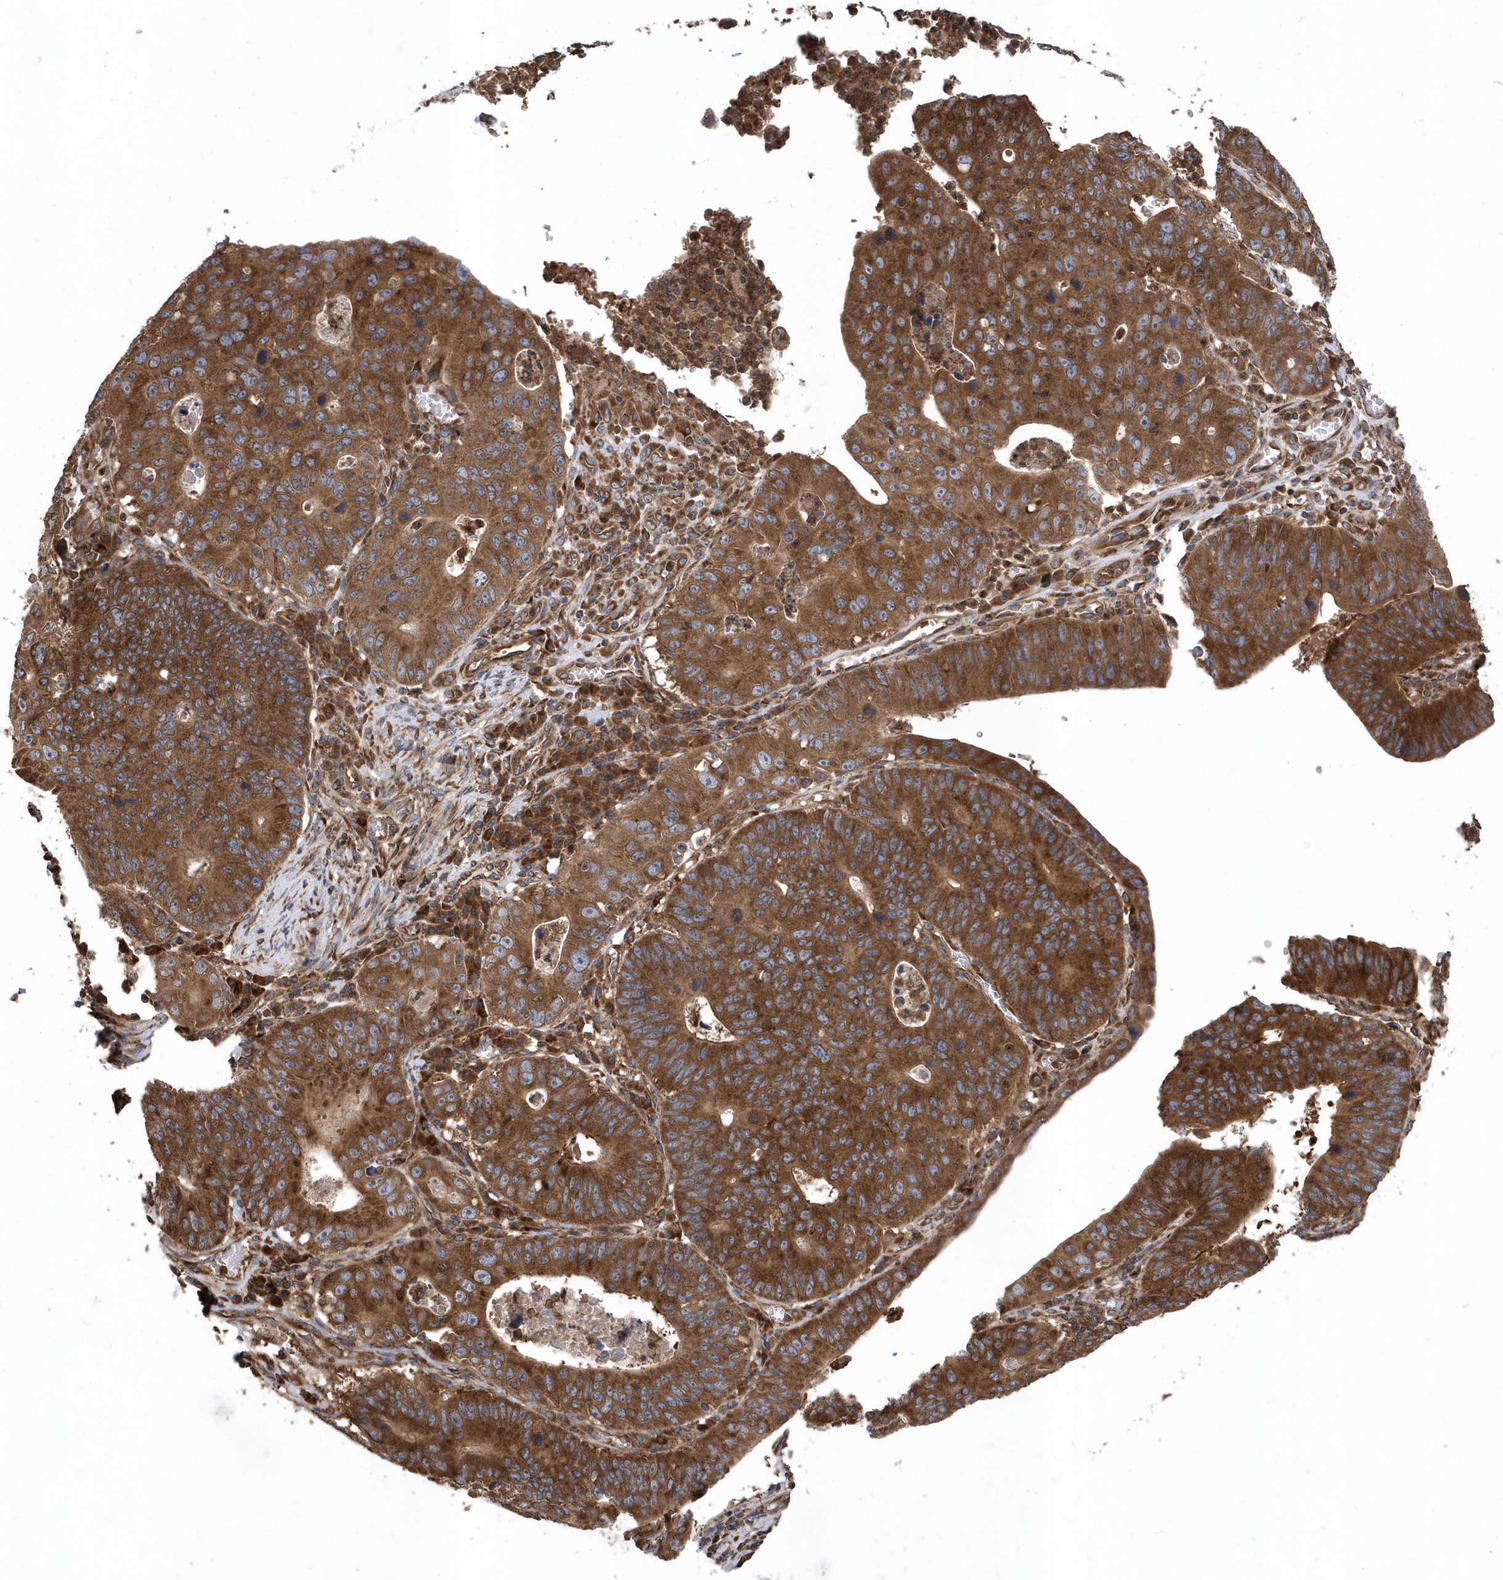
{"staining": {"intensity": "strong", "quantity": ">75%", "location": "cytoplasmic/membranous"}, "tissue": "stomach cancer", "cell_type": "Tumor cells", "image_type": "cancer", "snomed": [{"axis": "morphology", "description": "Adenocarcinoma, NOS"}, {"axis": "topography", "description": "Stomach"}], "caption": "Approximately >75% of tumor cells in adenocarcinoma (stomach) reveal strong cytoplasmic/membranous protein expression as visualized by brown immunohistochemical staining.", "gene": "WASHC5", "patient": {"sex": "male", "age": 59}}